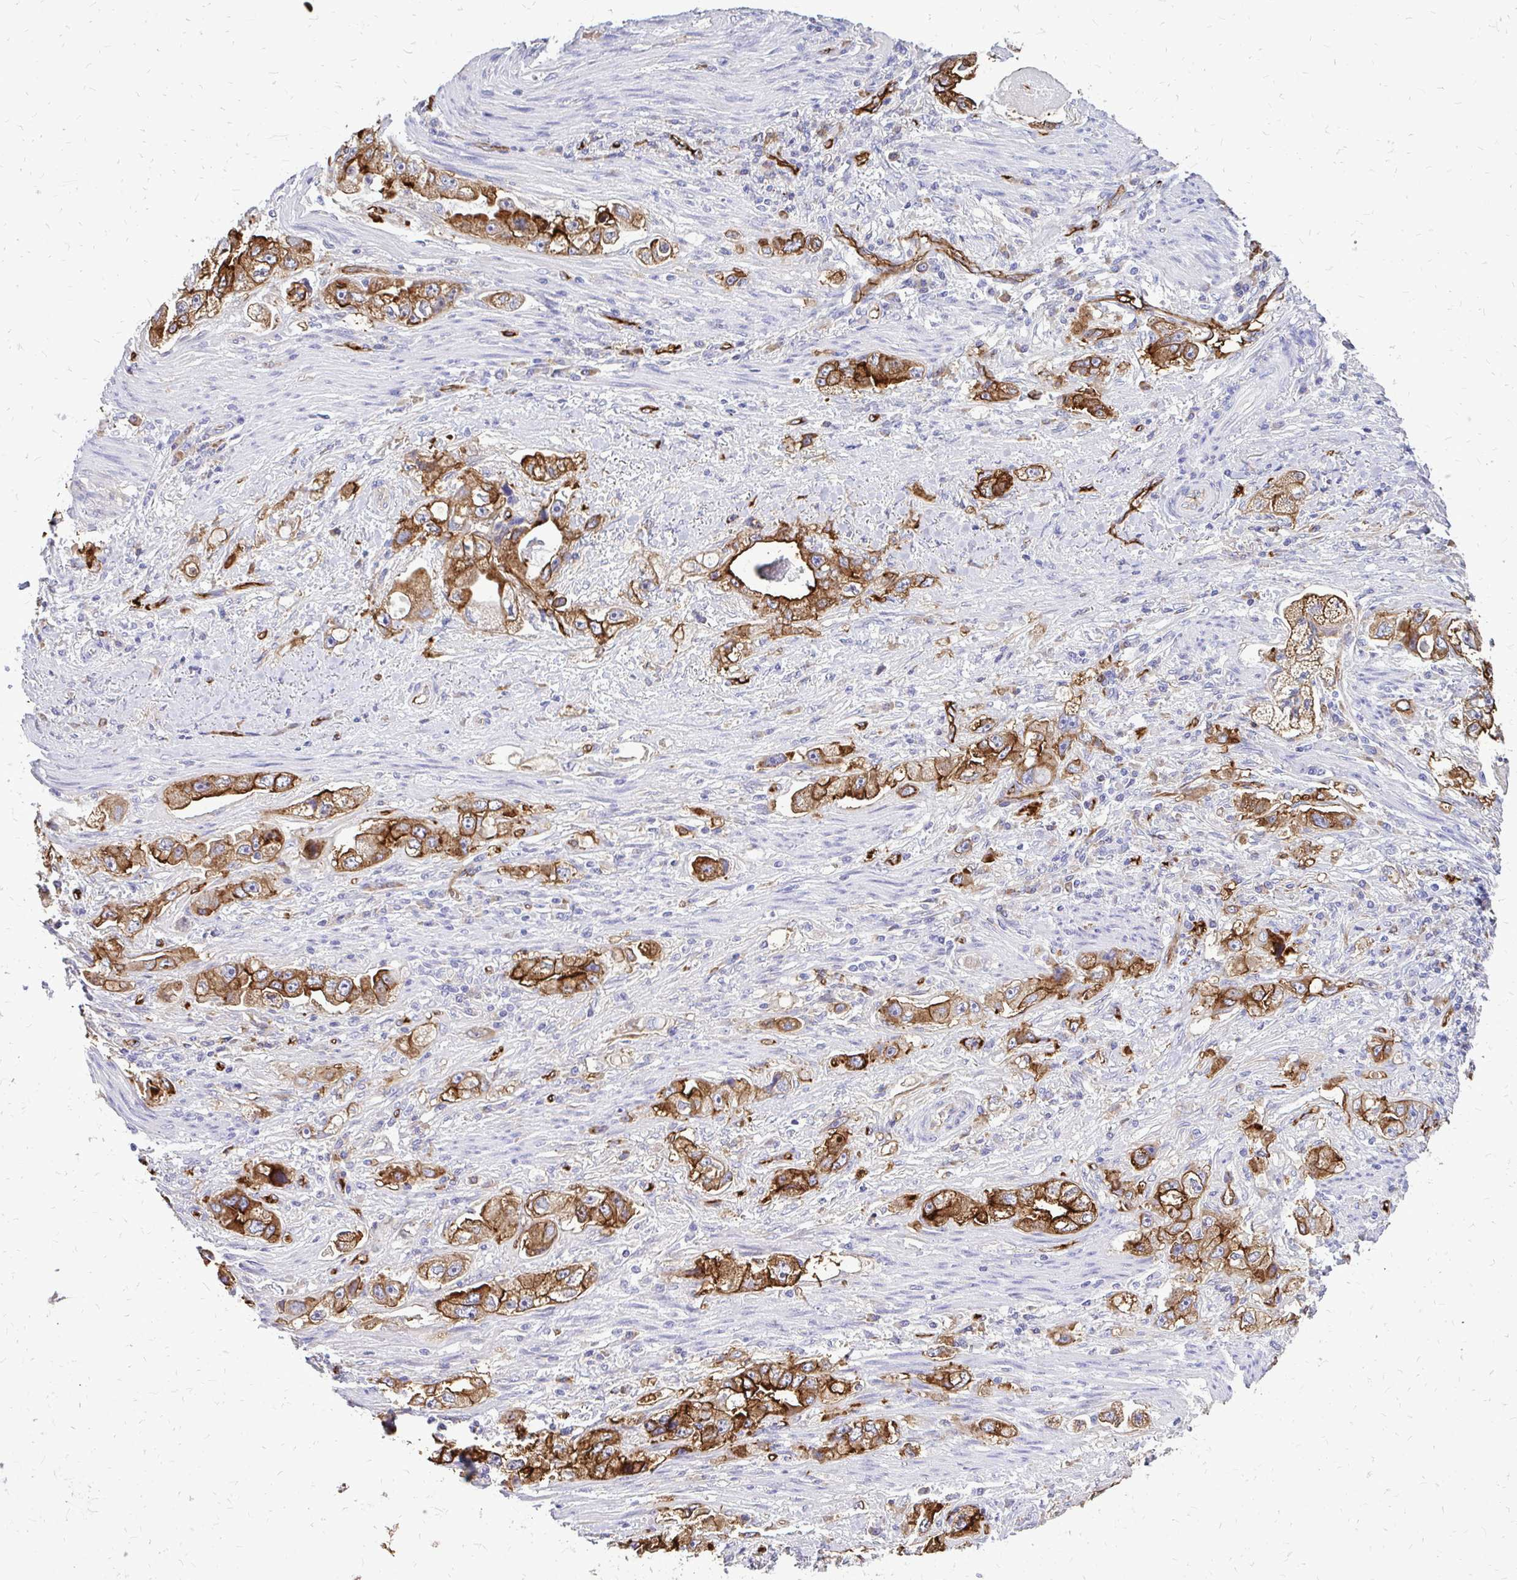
{"staining": {"intensity": "strong", "quantity": ">75%", "location": "cytoplasmic/membranous"}, "tissue": "stomach cancer", "cell_type": "Tumor cells", "image_type": "cancer", "snomed": [{"axis": "morphology", "description": "Adenocarcinoma, NOS"}, {"axis": "topography", "description": "Stomach, lower"}], "caption": "Stomach adenocarcinoma stained with a protein marker displays strong staining in tumor cells.", "gene": "MARCKSL1", "patient": {"sex": "female", "age": 93}}